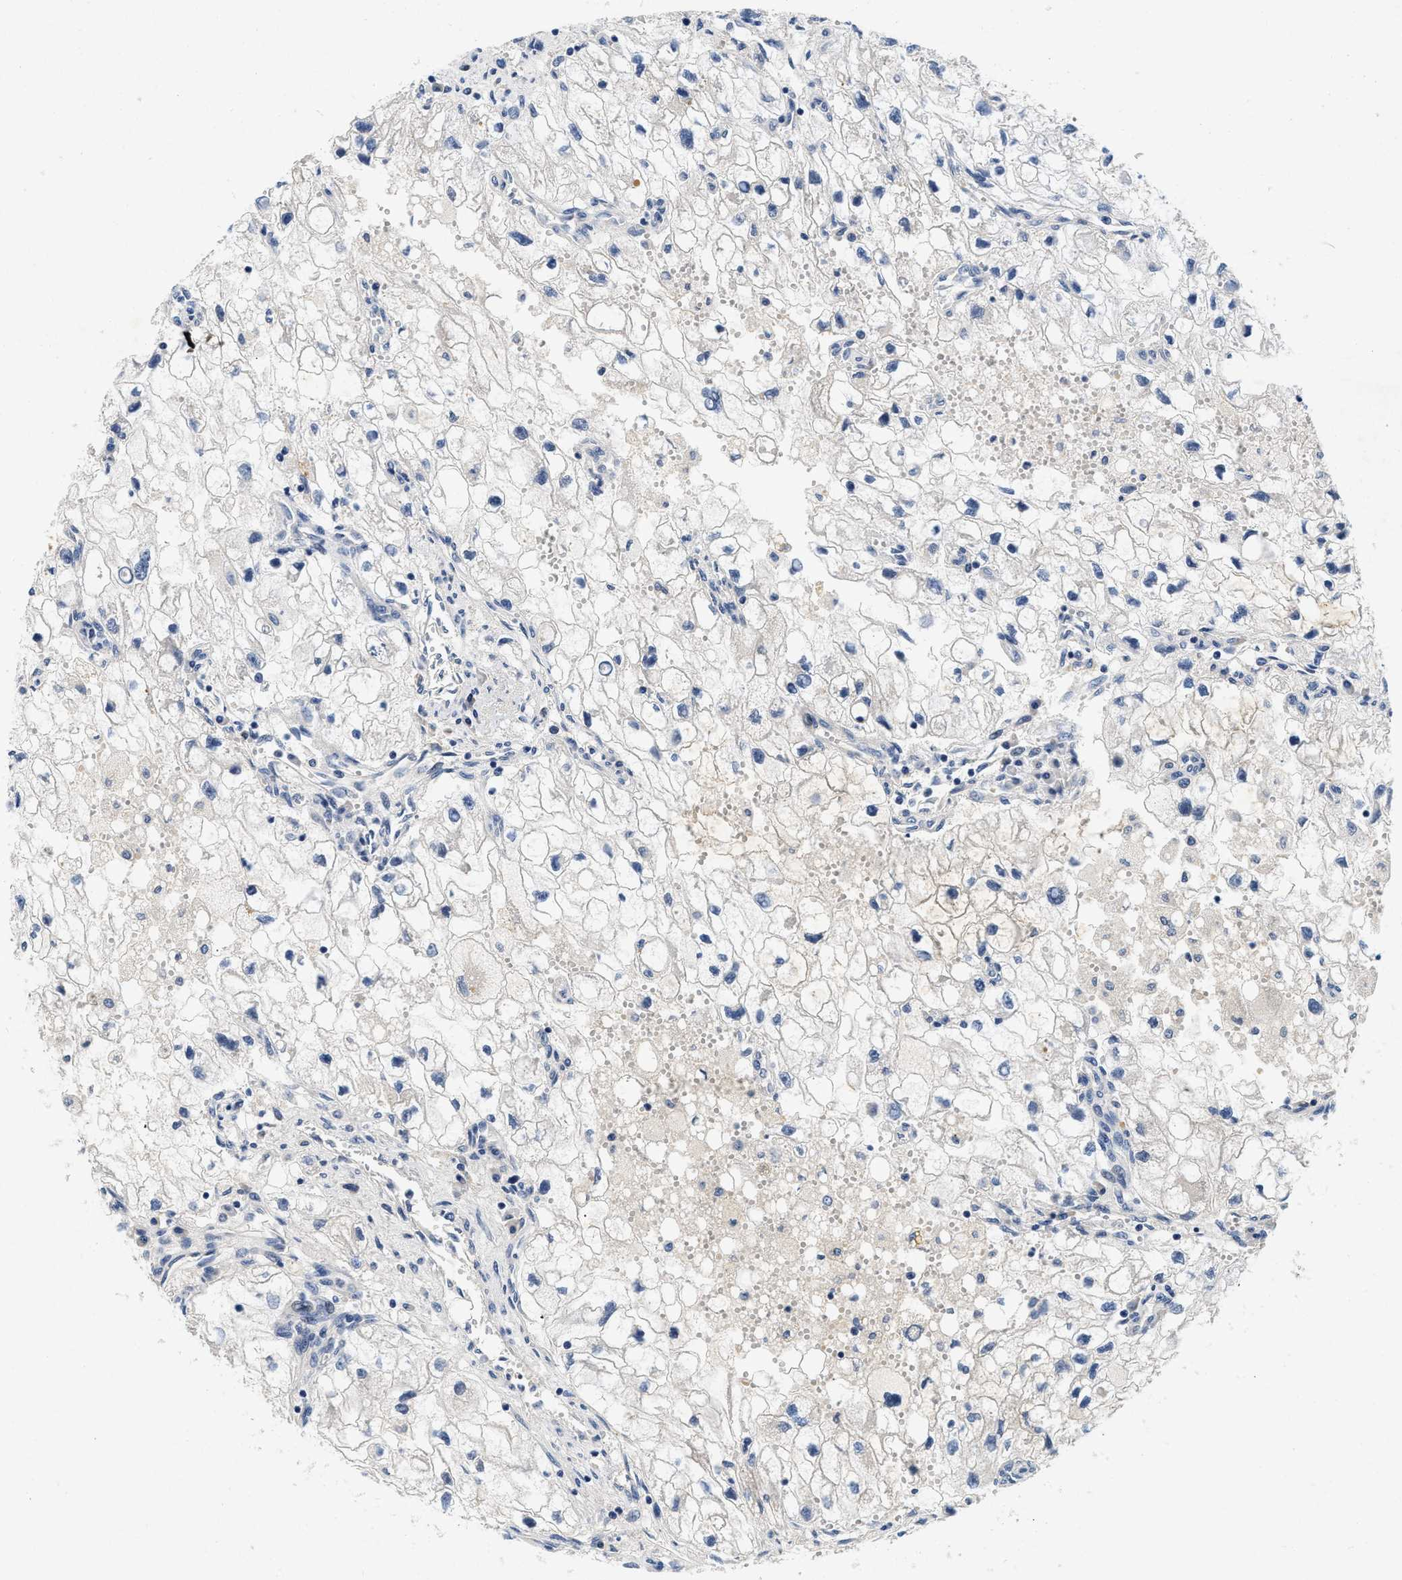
{"staining": {"intensity": "negative", "quantity": "none", "location": "none"}, "tissue": "renal cancer", "cell_type": "Tumor cells", "image_type": "cancer", "snomed": [{"axis": "morphology", "description": "Adenocarcinoma, NOS"}, {"axis": "topography", "description": "Kidney"}], "caption": "There is no significant staining in tumor cells of adenocarcinoma (renal).", "gene": "PDP1", "patient": {"sex": "female", "age": 70}}